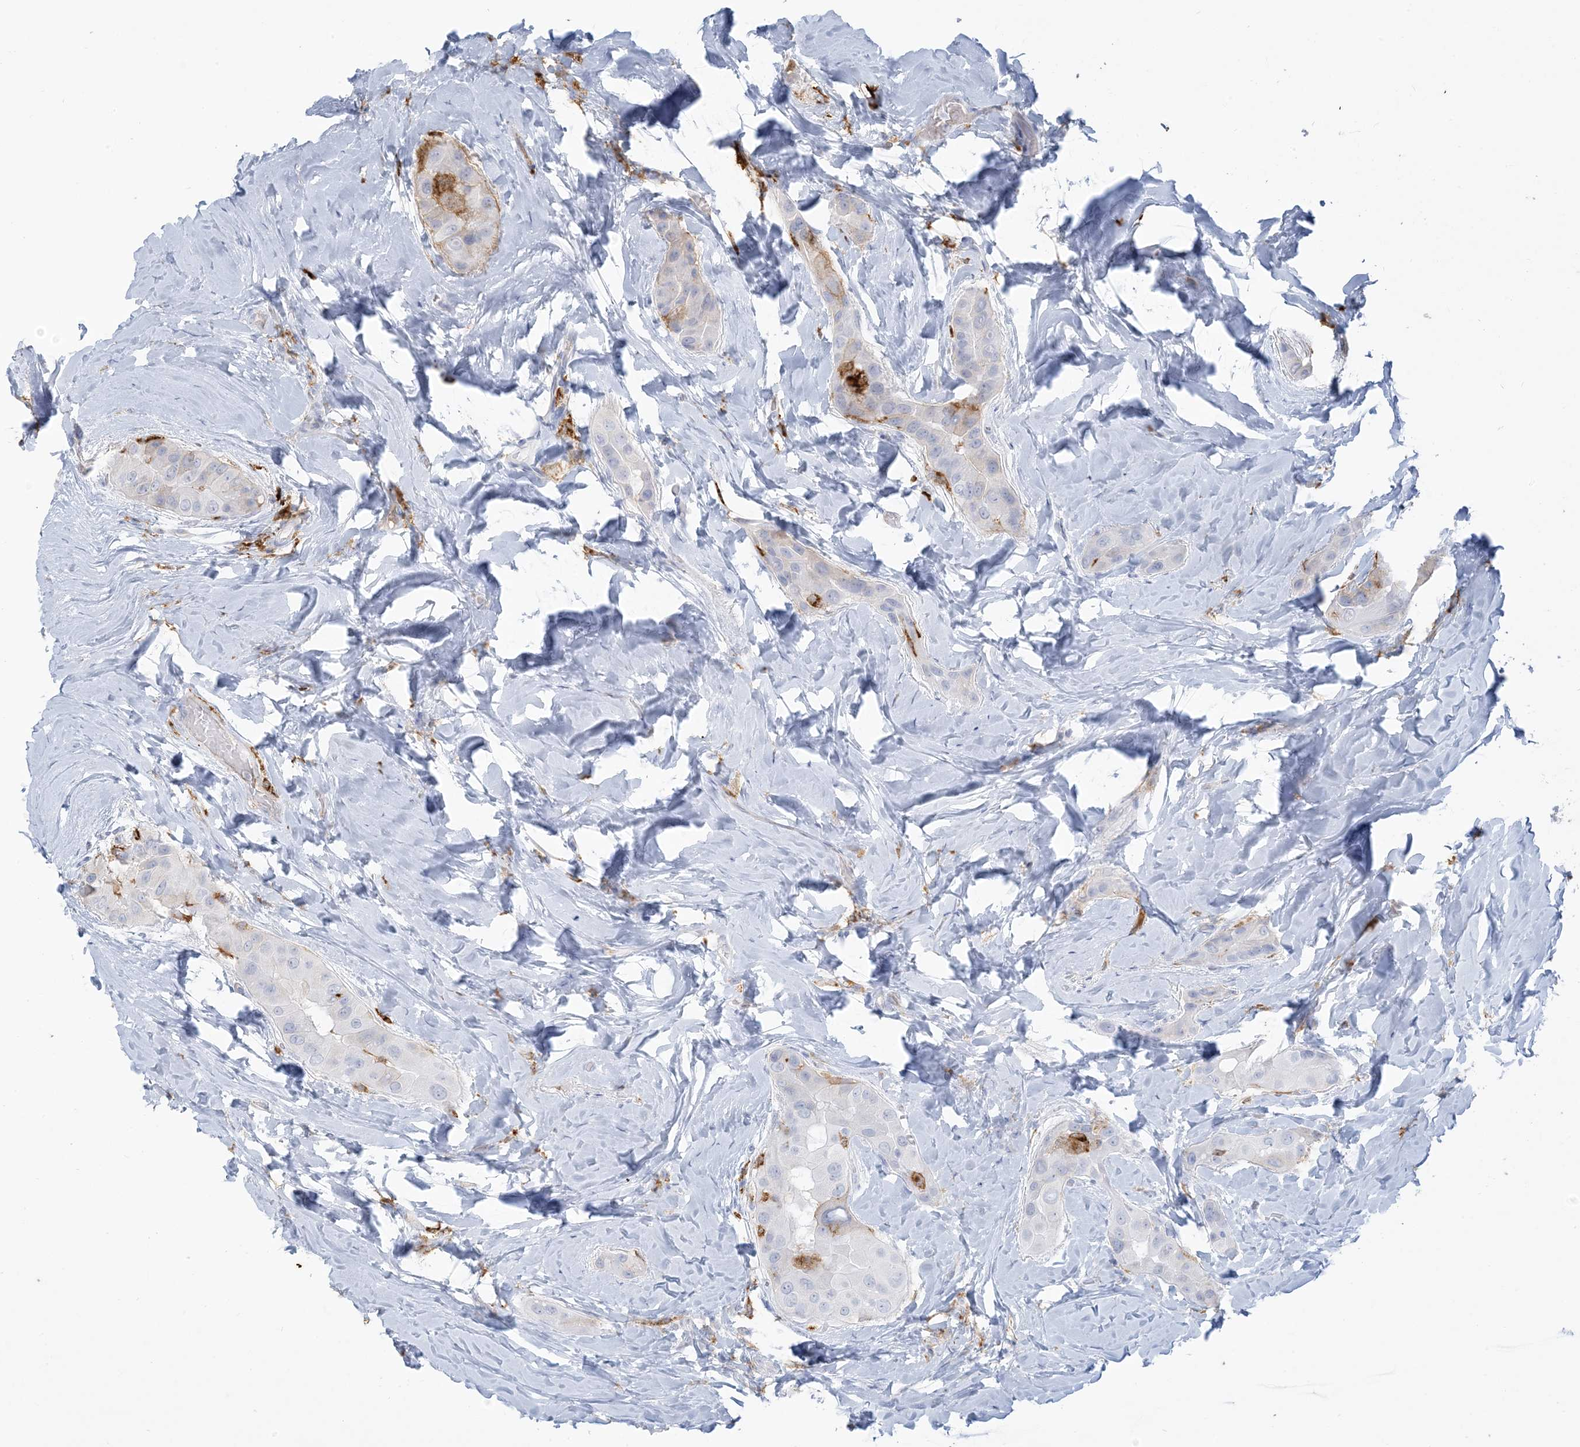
{"staining": {"intensity": "moderate", "quantity": "<25%", "location": "cytoplasmic/membranous"}, "tissue": "thyroid cancer", "cell_type": "Tumor cells", "image_type": "cancer", "snomed": [{"axis": "morphology", "description": "Papillary adenocarcinoma, NOS"}, {"axis": "topography", "description": "Thyroid gland"}], "caption": "An image of thyroid cancer (papillary adenocarcinoma) stained for a protein shows moderate cytoplasmic/membranous brown staining in tumor cells.", "gene": "HLA-DRB1", "patient": {"sex": "male", "age": 33}}